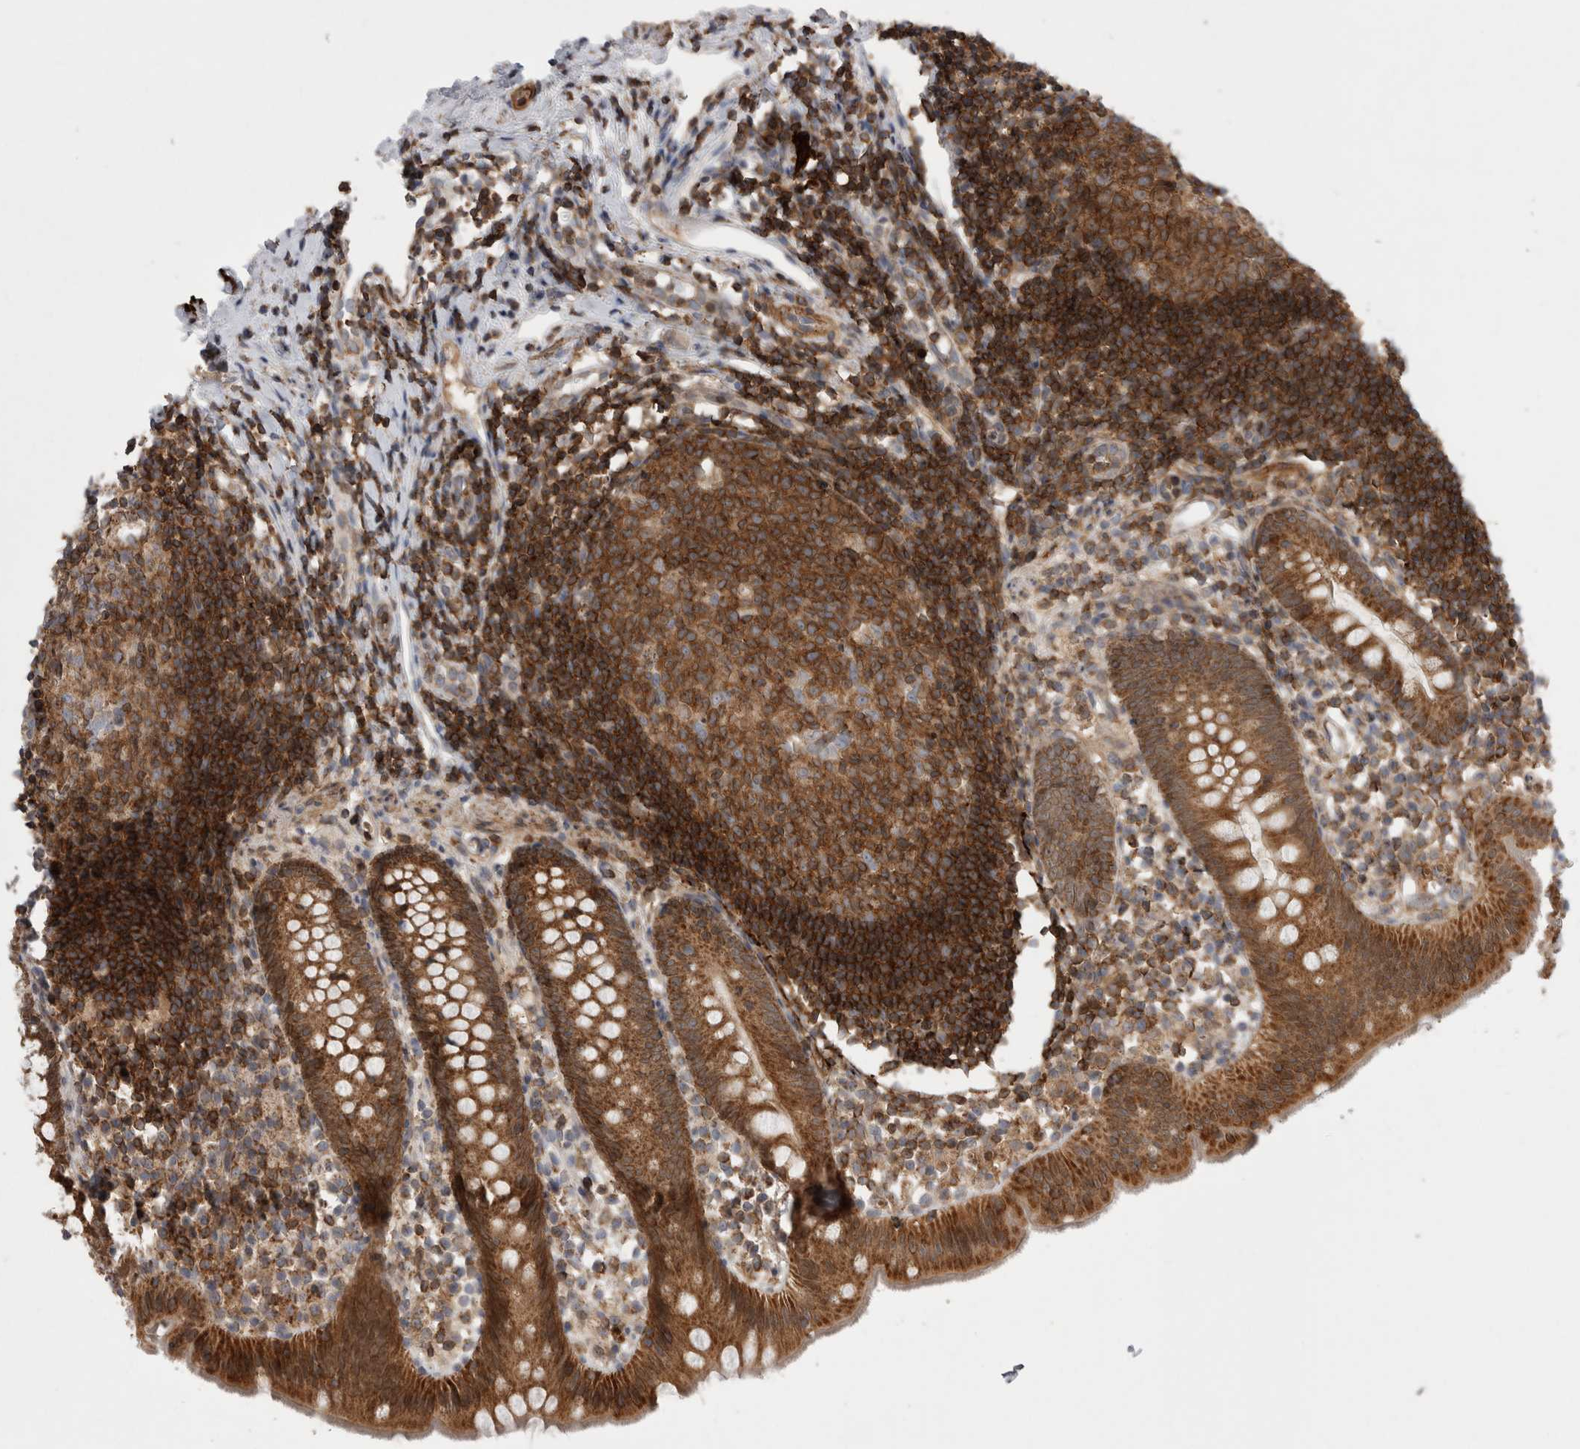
{"staining": {"intensity": "moderate", "quantity": ">75%", "location": "cytoplasmic/membranous"}, "tissue": "appendix", "cell_type": "Glandular cells", "image_type": "normal", "snomed": [{"axis": "morphology", "description": "Normal tissue, NOS"}, {"axis": "topography", "description": "Appendix"}], "caption": "IHC image of benign appendix: human appendix stained using IHC shows medium levels of moderate protein expression localized specifically in the cytoplasmic/membranous of glandular cells, appearing as a cytoplasmic/membranous brown color.", "gene": "DARS2", "patient": {"sex": "female", "age": 20}}